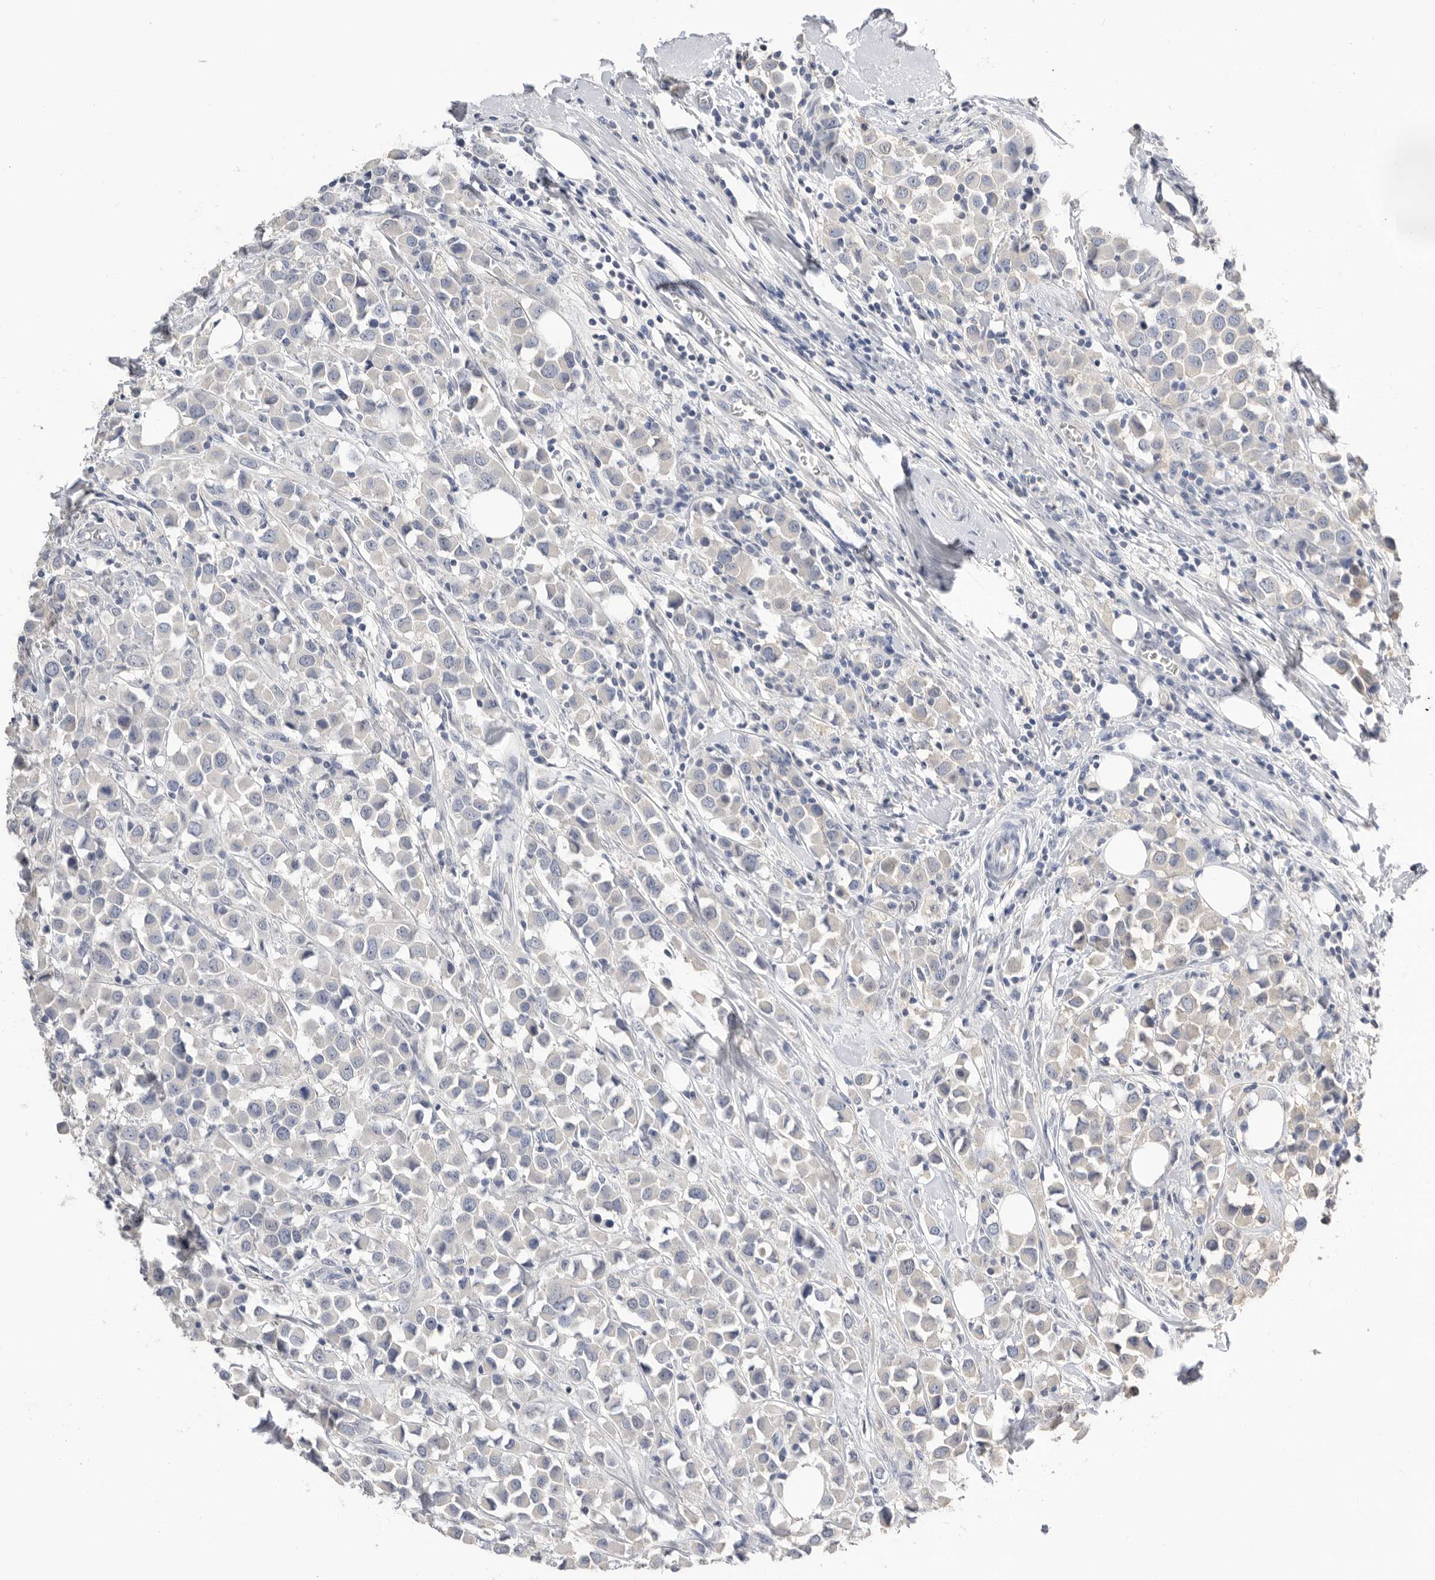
{"staining": {"intensity": "negative", "quantity": "none", "location": "none"}, "tissue": "breast cancer", "cell_type": "Tumor cells", "image_type": "cancer", "snomed": [{"axis": "morphology", "description": "Duct carcinoma"}, {"axis": "topography", "description": "Breast"}], "caption": "DAB (3,3'-diaminobenzidine) immunohistochemical staining of human infiltrating ductal carcinoma (breast) demonstrates no significant staining in tumor cells.", "gene": "APOA2", "patient": {"sex": "female", "age": 61}}